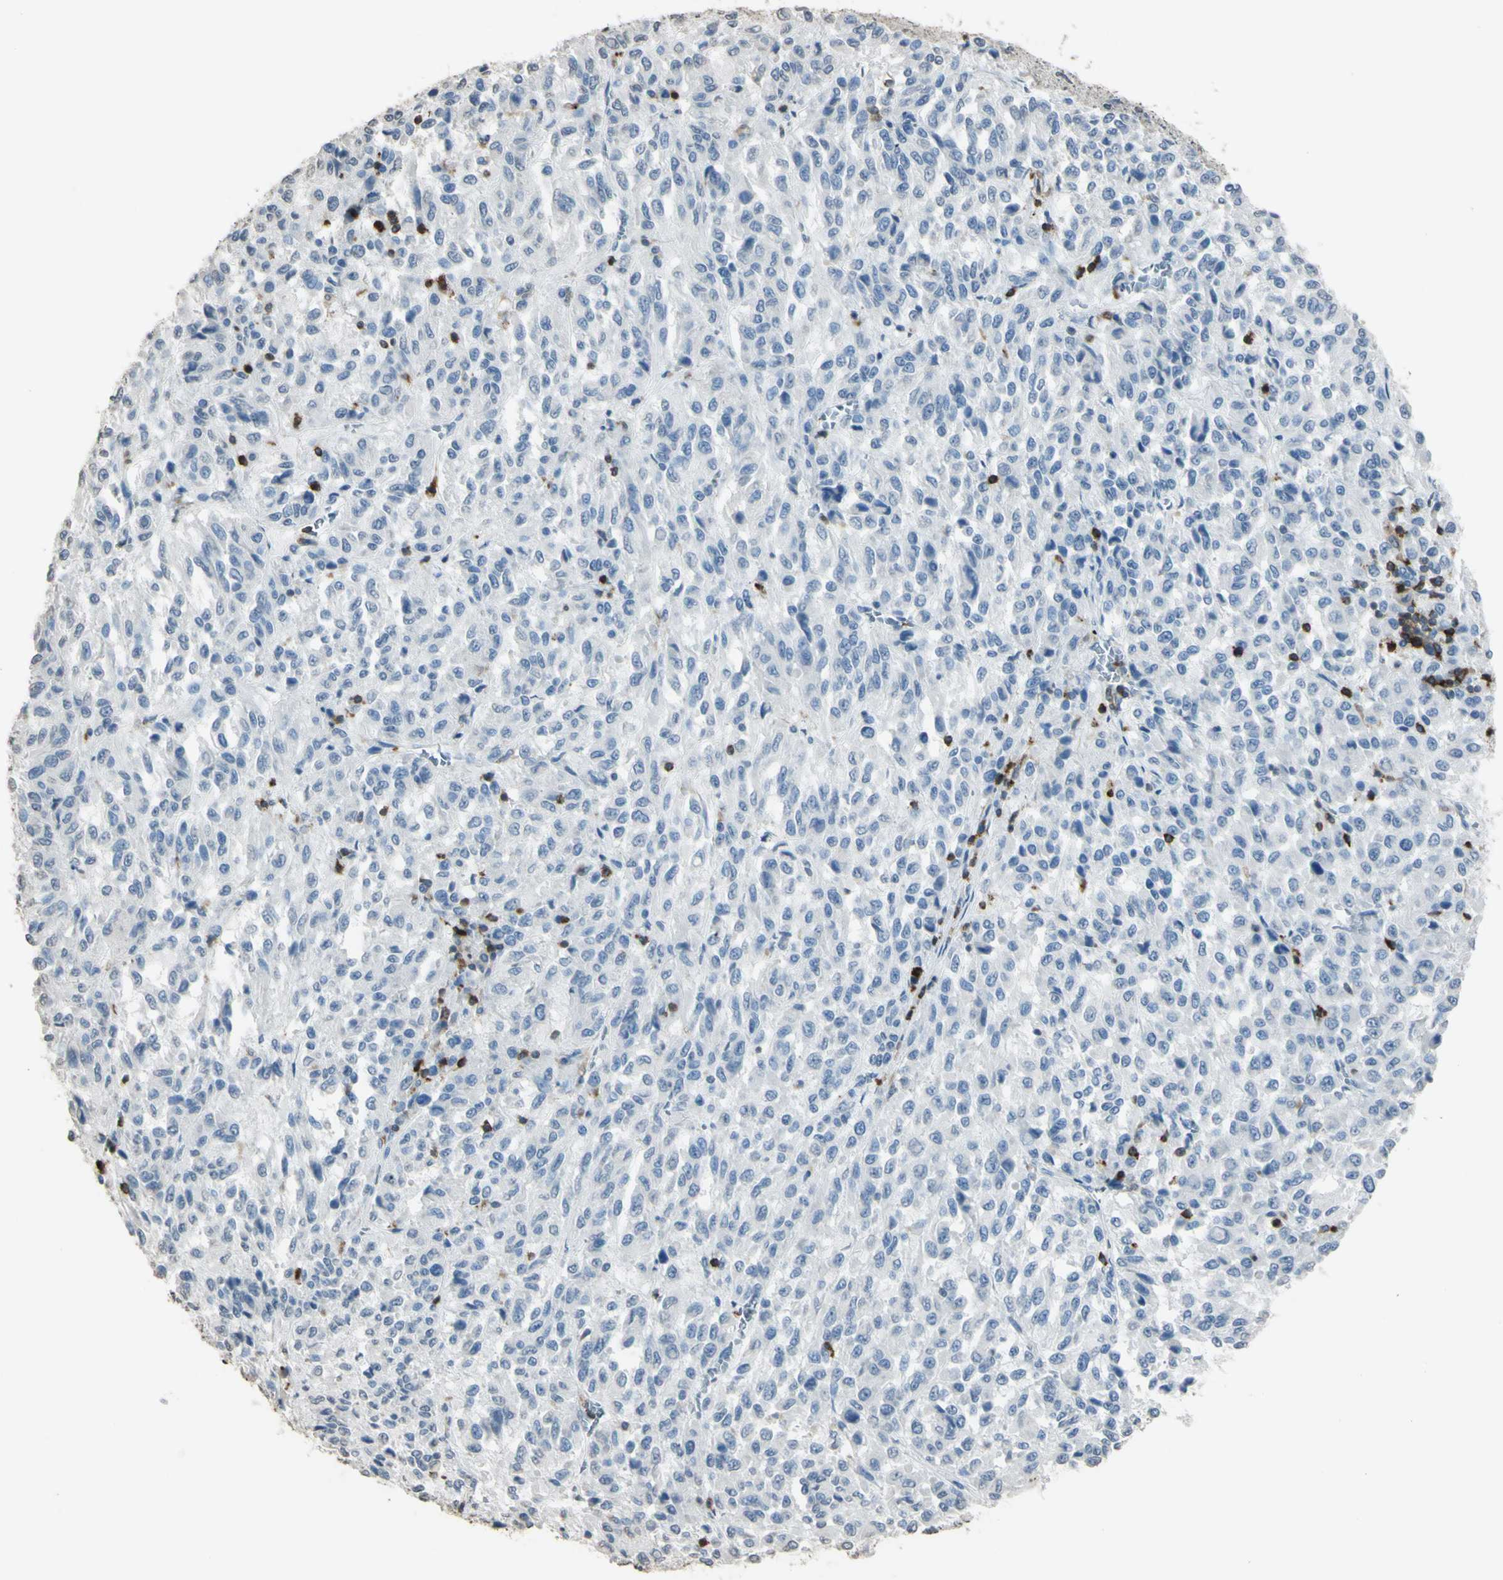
{"staining": {"intensity": "negative", "quantity": "none", "location": "none"}, "tissue": "melanoma", "cell_type": "Tumor cells", "image_type": "cancer", "snomed": [{"axis": "morphology", "description": "Malignant melanoma, Metastatic site"}, {"axis": "topography", "description": "Lung"}], "caption": "The histopathology image reveals no staining of tumor cells in melanoma.", "gene": "PSTPIP1", "patient": {"sex": "male", "age": 64}}